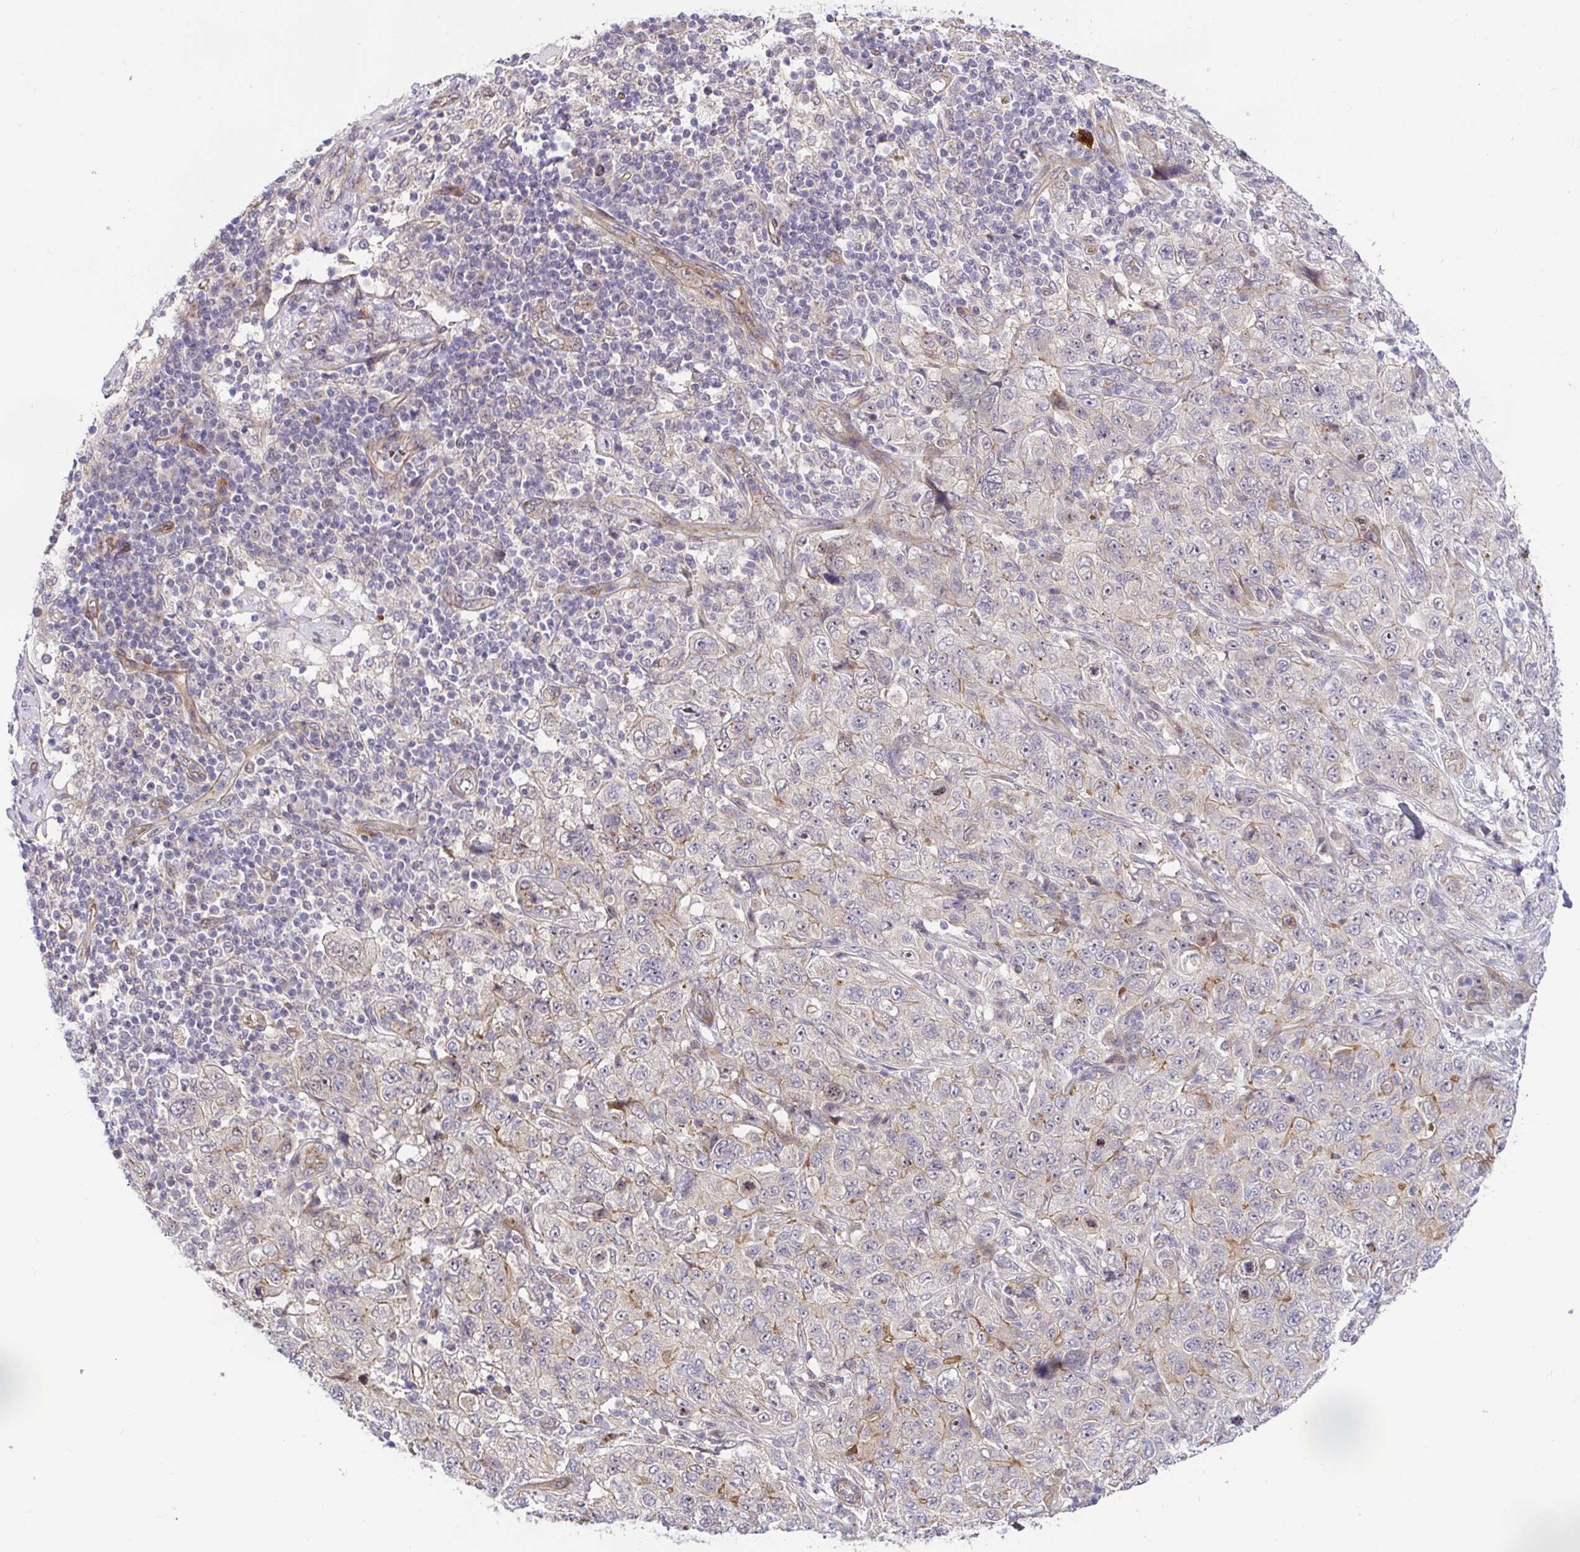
{"staining": {"intensity": "negative", "quantity": "none", "location": "none"}, "tissue": "pancreatic cancer", "cell_type": "Tumor cells", "image_type": "cancer", "snomed": [{"axis": "morphology", "description": "Adenocarcinoma, NOS"}, {"axis": "topography", "description": "Pancreas"}], "caption": "This is an IHC image of pancreatic cancer. There is no staining in tumor cells.", "gene": "TRIM55", "patient": {"sex": "male", "age": 68}}